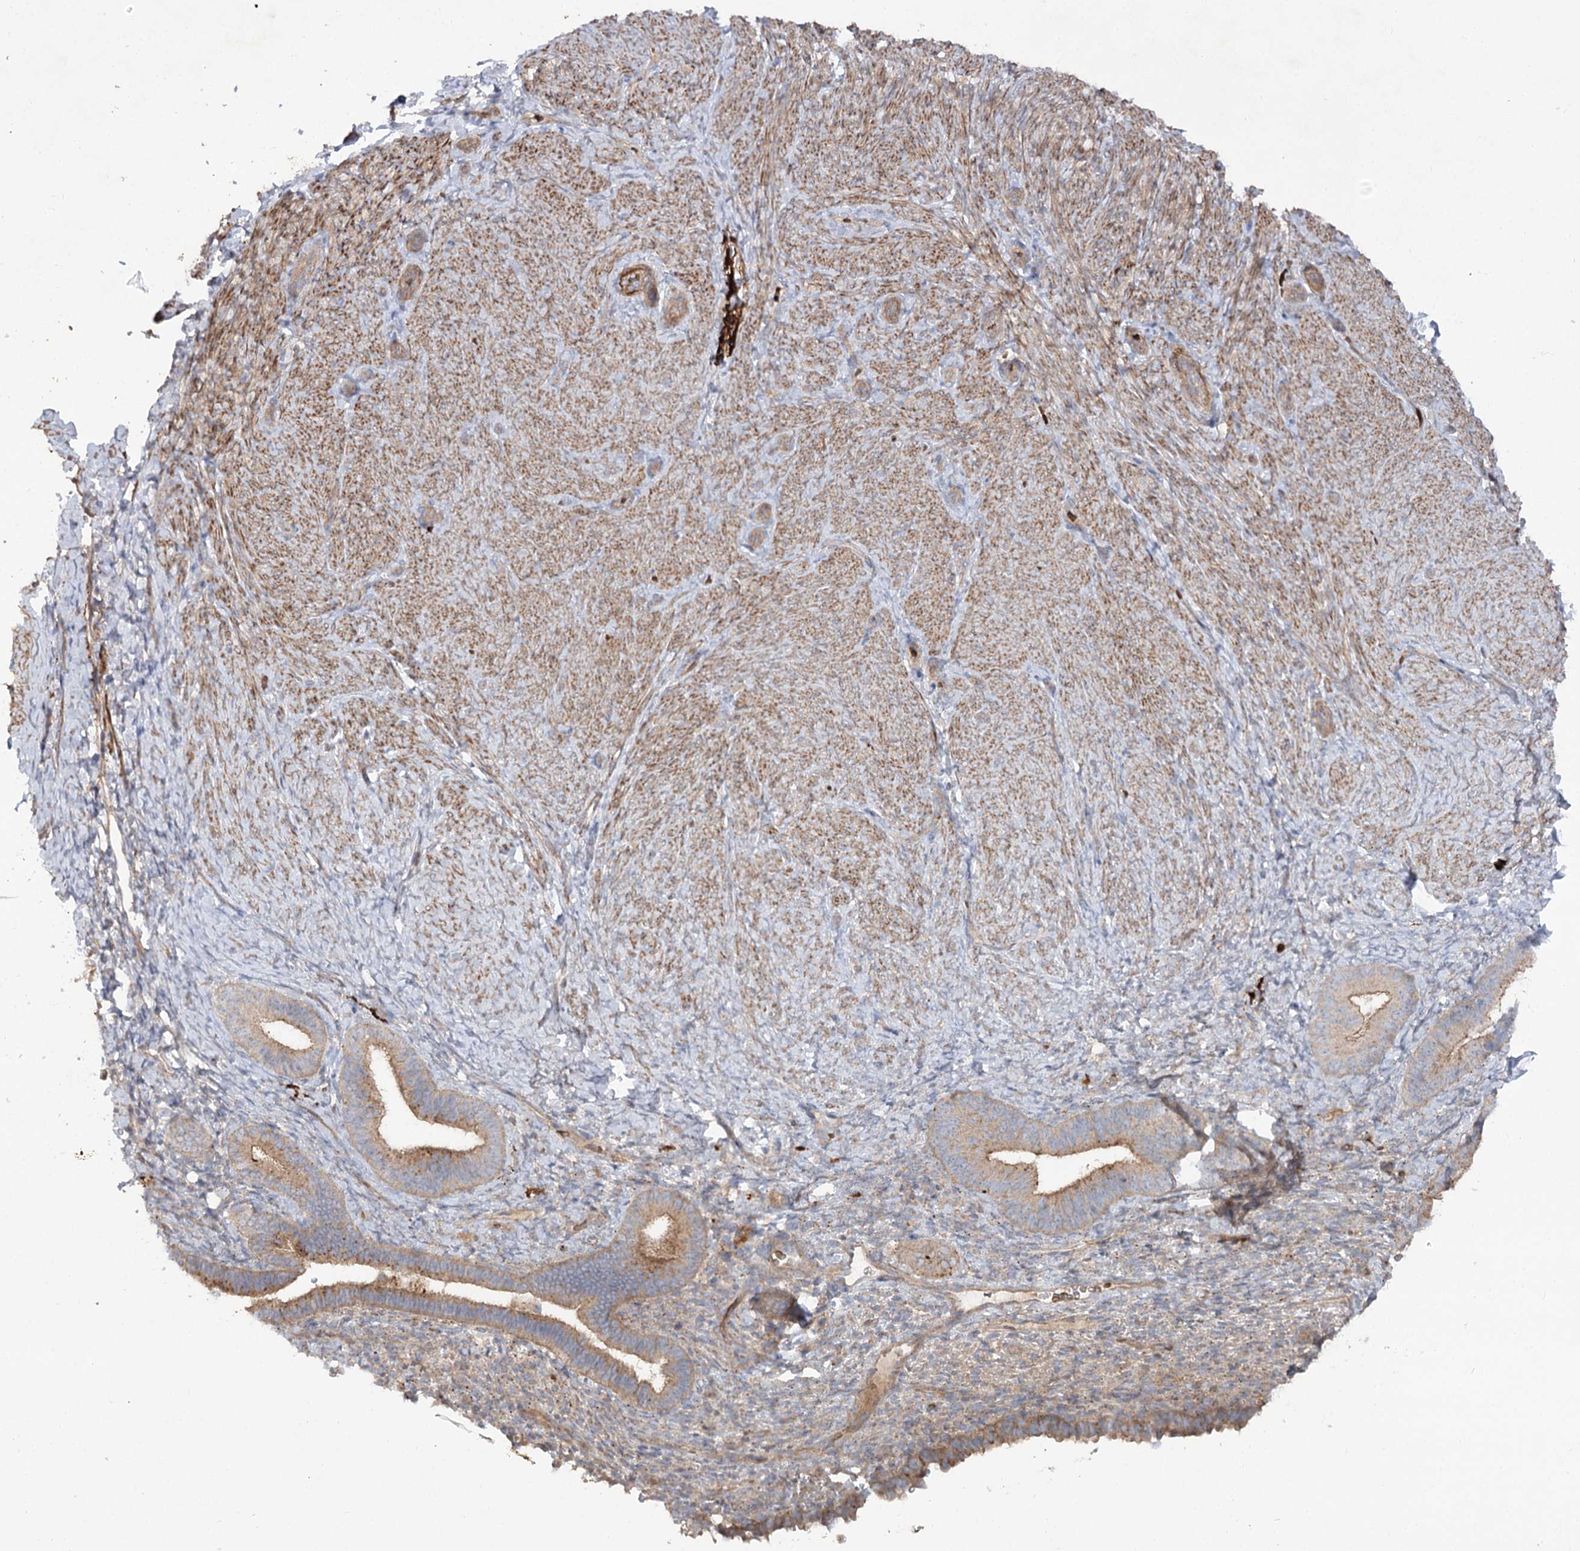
{"staining": {"intensity": "weak", "quantity": "<25%", "location": "cytoplasmic/membranous"}, "tissue": "endometrium", "cell_type": "Cells in endometrial stroma", "image_type": "normal", "snomed": [{"axis": "morphology", "description": "Normal tissue, NOS"}, {"axis": "topography", "description": "Endometrium"}], "caption": "Endometrium stained for a protein using immunohistochemistry exhibits no staining cells in endometrial stroma.", "gene": "KIAA0825", "patient": {"sex": "female", "age": 65}}